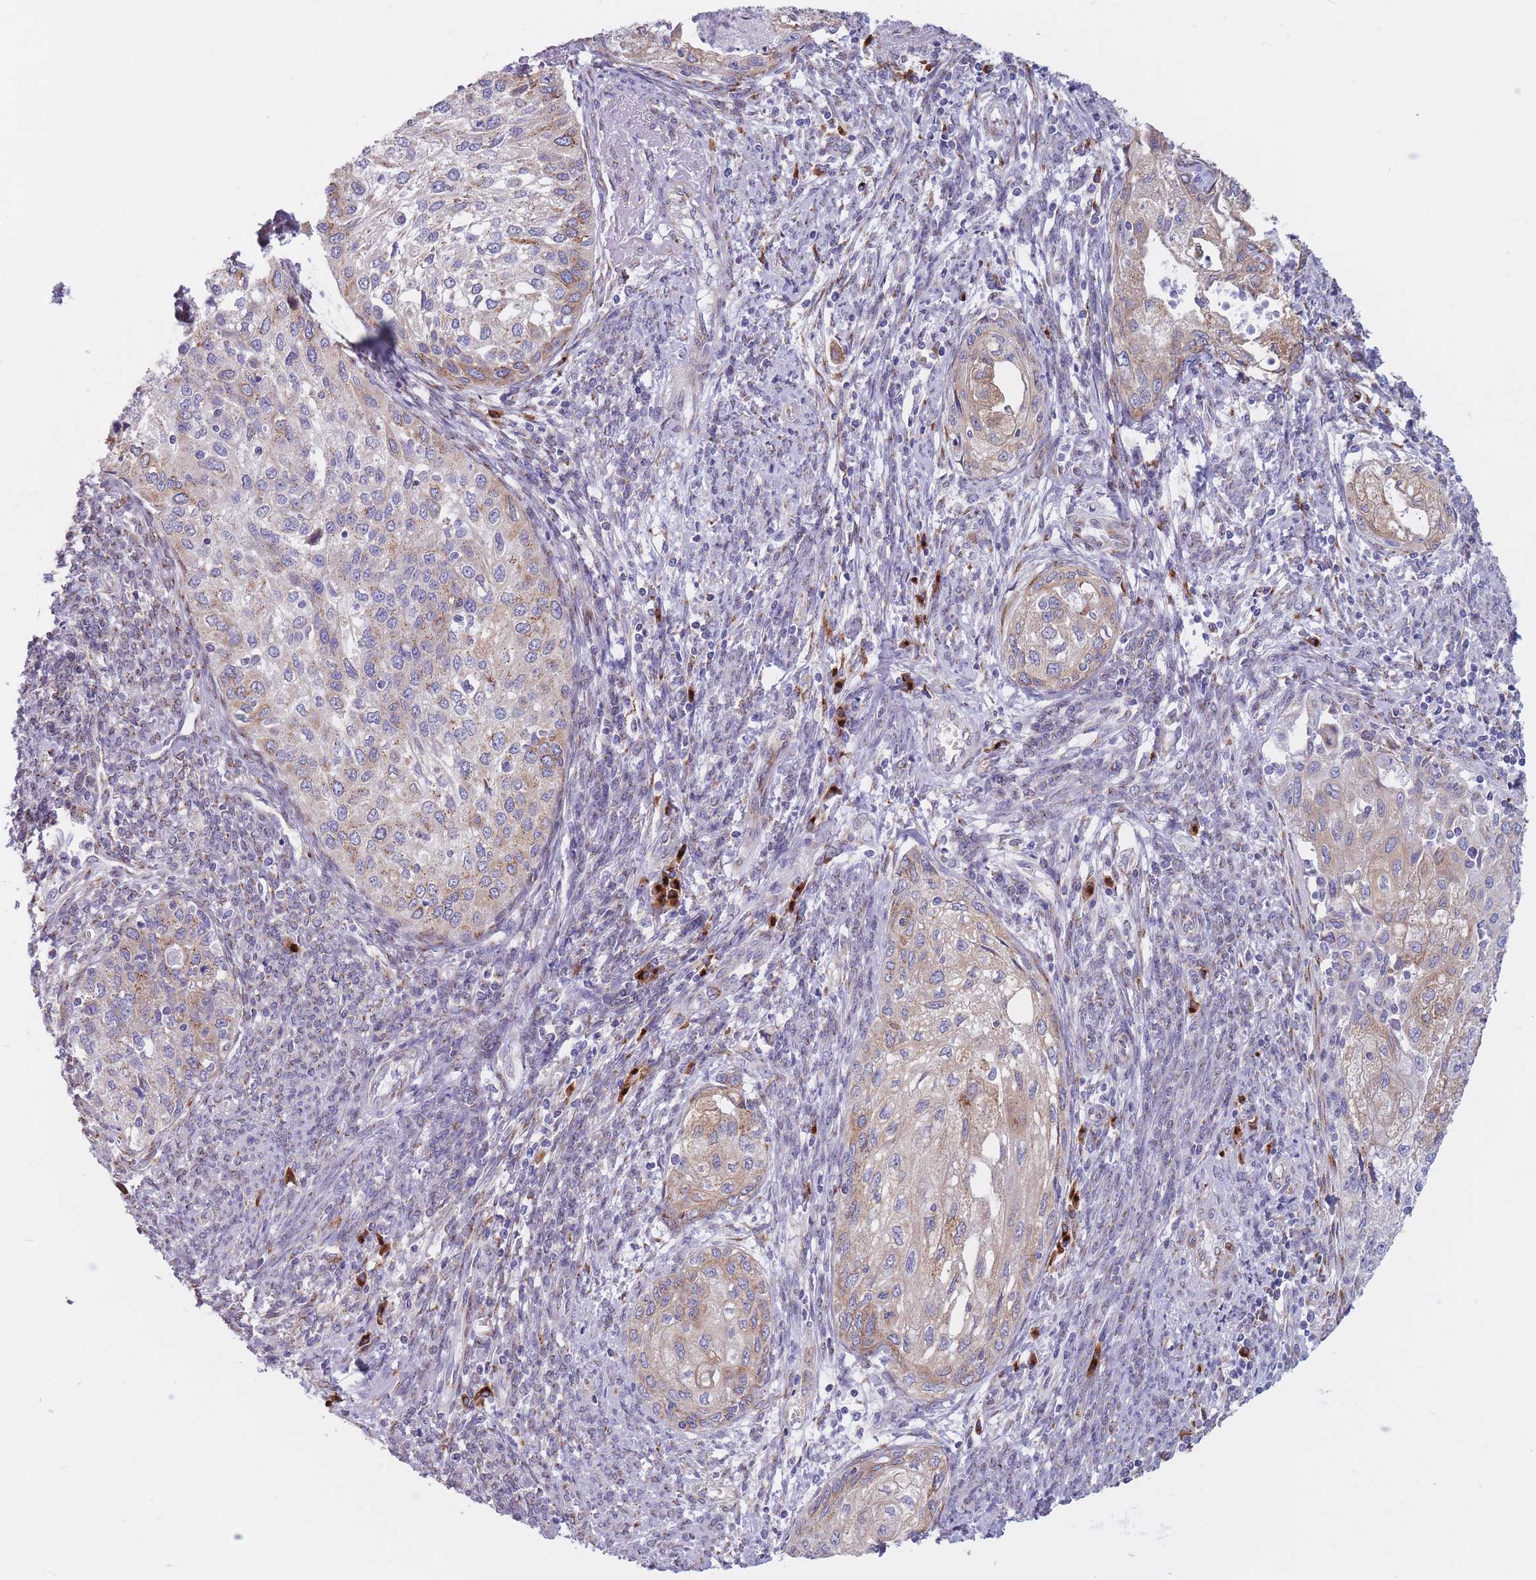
{"staining": {"intensity": "moderate", "quantity": "25%-75%", "location": "cytoplasmic/membranous"}, "tissue": "cervical cancer", "cell_type": "Tumor cells", "image_type": "cancer", "snomed": [{"axis": "morphology", "description": "Squamous cell carcinoma, NOS"}, {"axis": "topography", "description": "Cervix"}], "caption": "Human cervical cancer (squamous cell carcinoma) stained with a protein marker demonstrates moderate staining in tumor cells.", "gene": "MRPL30", "patient": {"sex": "female", "age": 67}}